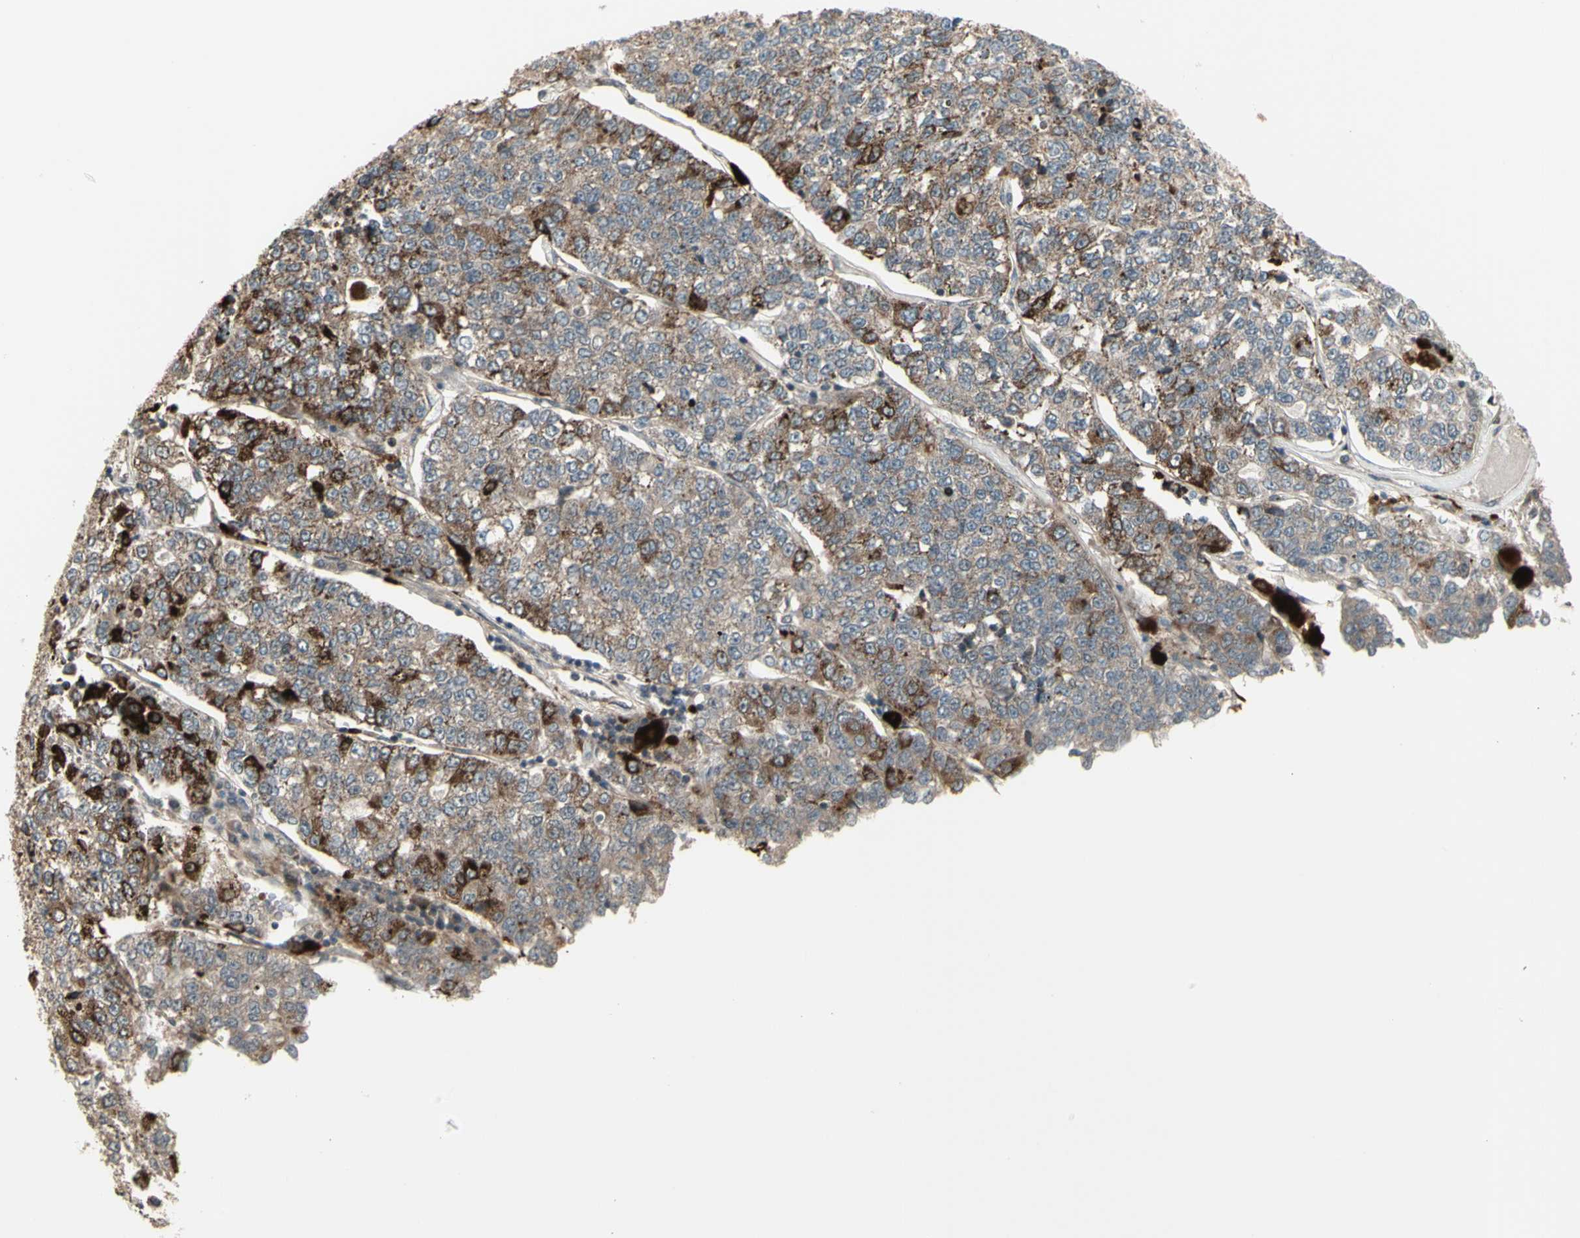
{"staining": {"intensity": "strong", "quantity": "25%-75%", "location": "cytoplasmic/membranous"}, "tissue": "lung cancer", "cell_type": "Tumor cells", "image_type": "cancer", "snomed": [{"axis": "morphology", "description": "Adenocarcinoma, NOS"}, {"axis": "topography", "description": "Lung"}], "caption": "Immunohistochemistry staining of adenocarcinoma (lung), which exhibits high levels of strong cytoplasmic/membranous expression in approximately 25%-75% of tumor cells indicating strong cytoplasmic/membranous protein staining. The staining was performed using DAB (3,3'-diaminobenzidine) (brown) for protein detection and nuclei were counterstained in hematoxylin (blue).", "gene": "OSTM1", "patient": {"sex": "male", "age": 49}}